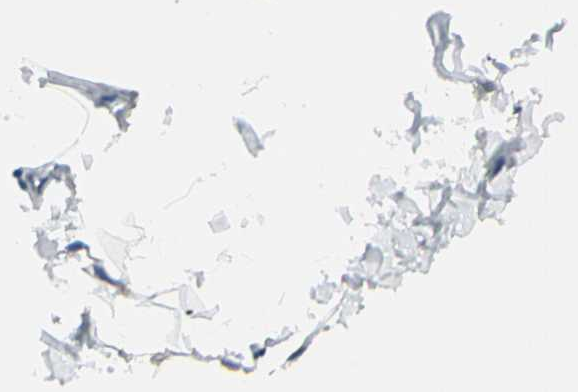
{"staining": {"intensity": "weak", "quantity": ">75%", "location": "cytoplasmic/membranous"}, "tissue": "adipose tissue", "cell_type": "Adipocytes", "image_type": "normal", "snomed": [{"axis": "morphology", "description": "Normal tissue, NOS"}, {"axis": "topography", "description": "Vascular tissue"}], "caption": "The immunohistochemical stain shows weak cytoplasmic/membranous staining in adipocytes of unremarkable adipose tissue.", "gene": "SLC6A15", "patient": {"sex": "male", "age": 41}}